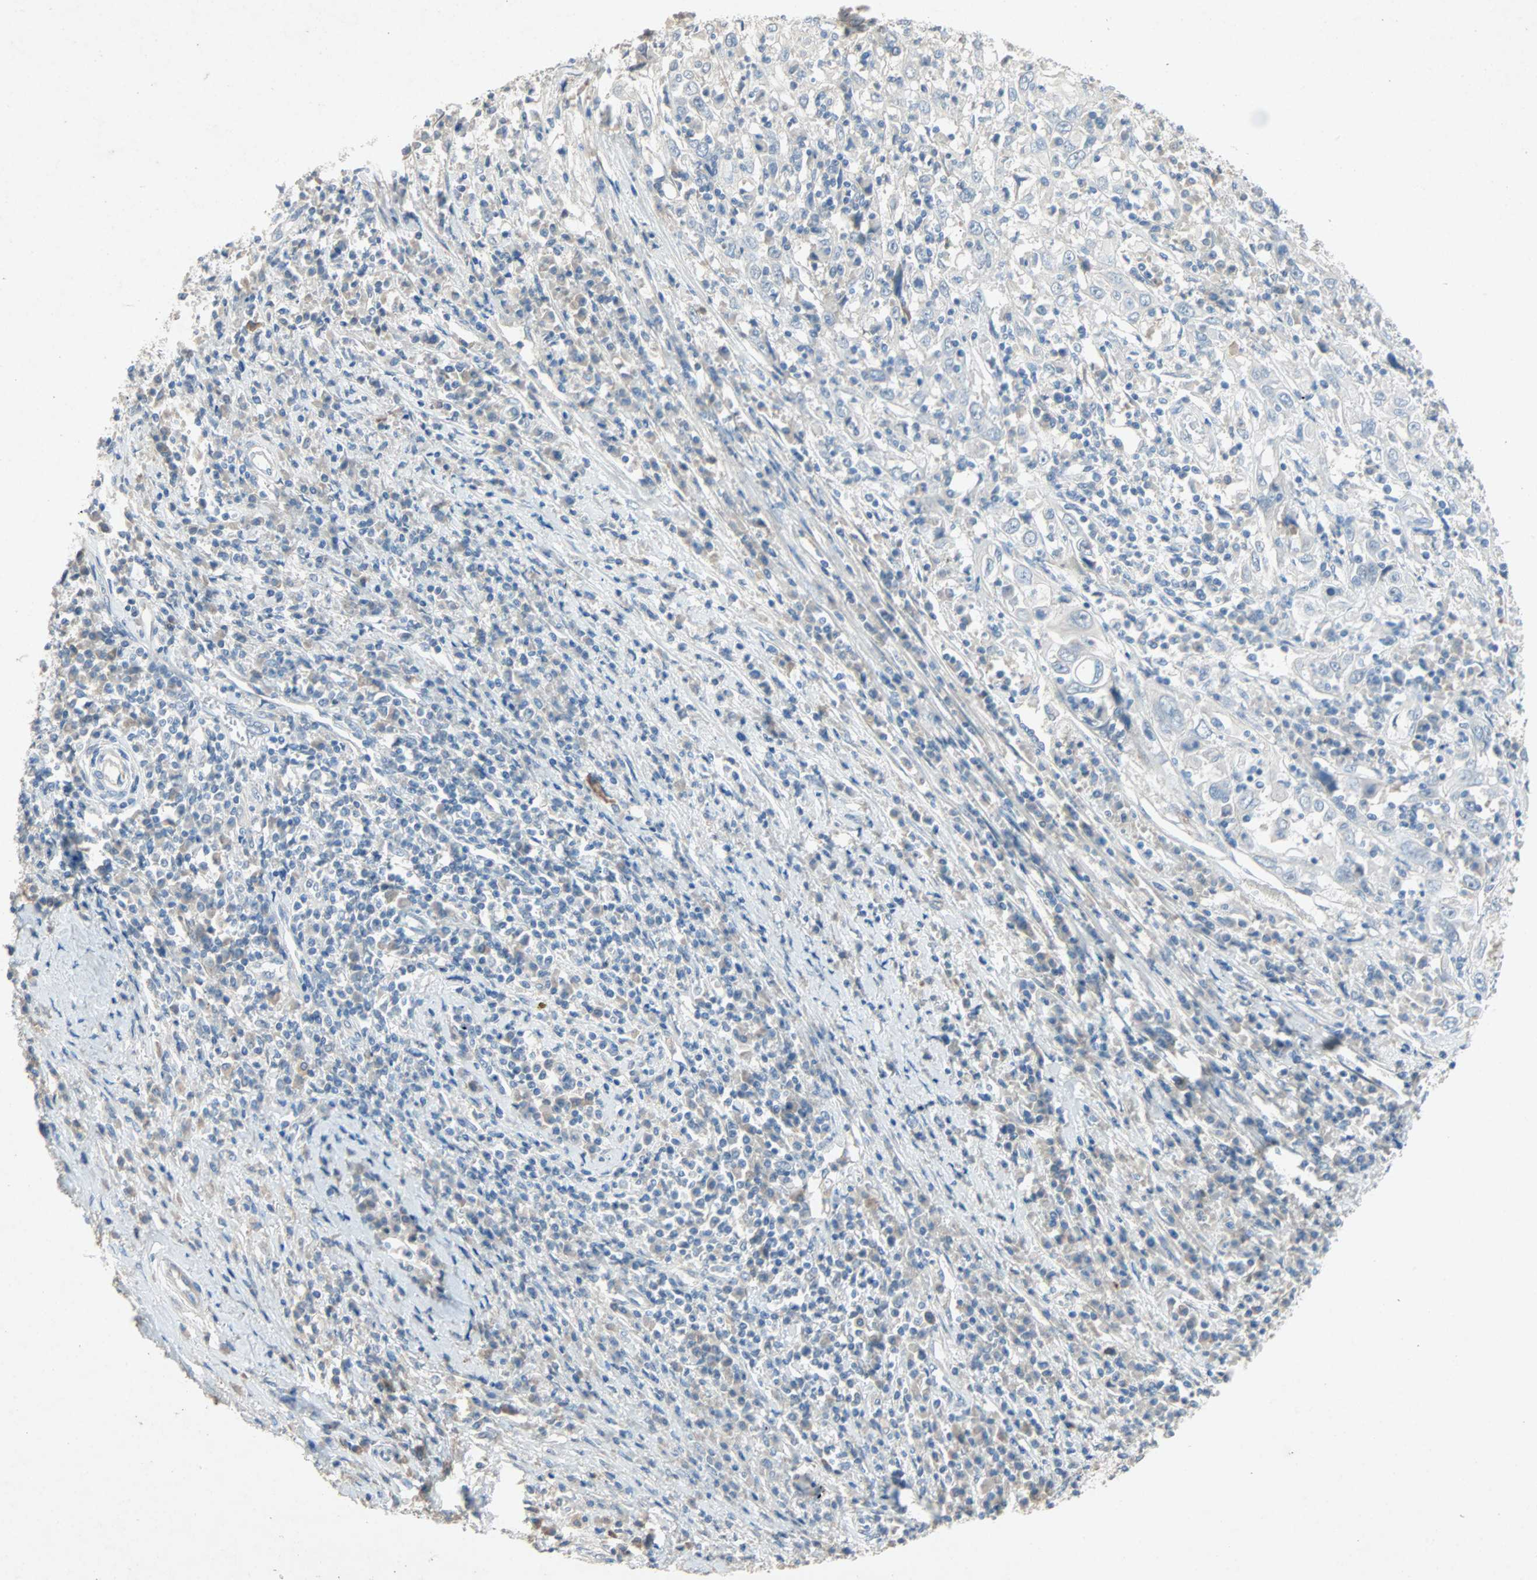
{"staining": {"intensity": "negative", "quantity": "none", "location": "none"}, "tissue": "cervical cancer", "cell_type": "Tumor cells", "image_type": "cancer", "snomed": [{"axis": "morphology", "description": "Squamous cell carcinoma, NOS"}, {"axis": "topography", "description": "Cervix"}], "caption": "High magnification brightfield microscopy of cervical cancer (squamous cell carcinoma) stained with DAB (brown) and counterstained with hematoxylin (blue): tumor cells show no significant expression.", "gene": "PCDHB2", "patient": {"sex": "female", "age": 46}}